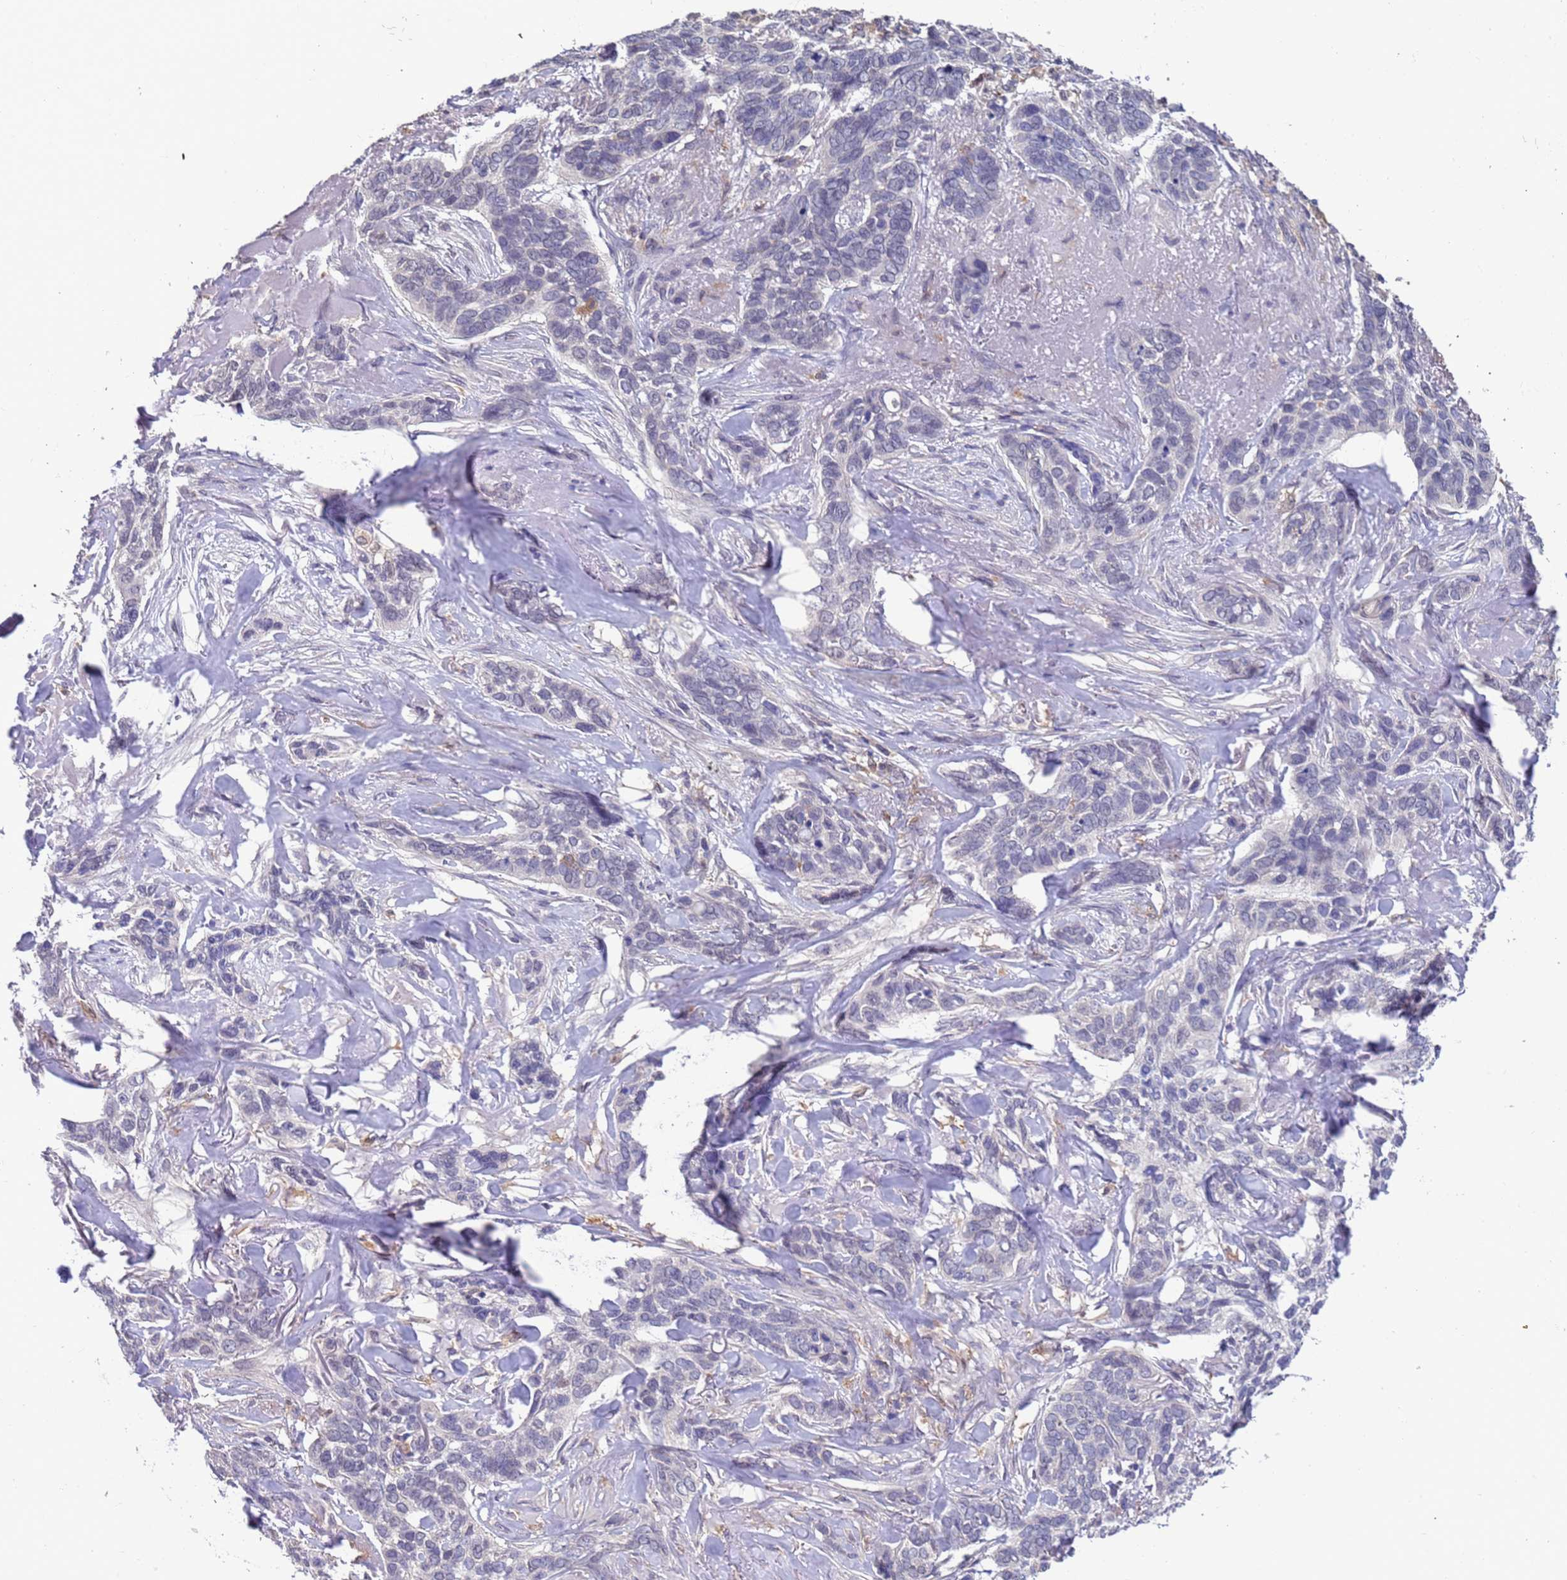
{"staining": {"intensity": "negative", "quantity": "none", "location": "none"}, "tissue": "skin cancer", "cell_type": "Tumor cells", "image_type": "cancer", "snomed": [{"axis": "morphology", "description": "Basal cell carcinoma"}, {"axis": "topography", "description": "Skin"}], "caption": "A photomicrograph of human skin cancer is negative for staining in tumor cells.", "gene": "AMPD3", "patient": {"sex": "male", "age": 86}}